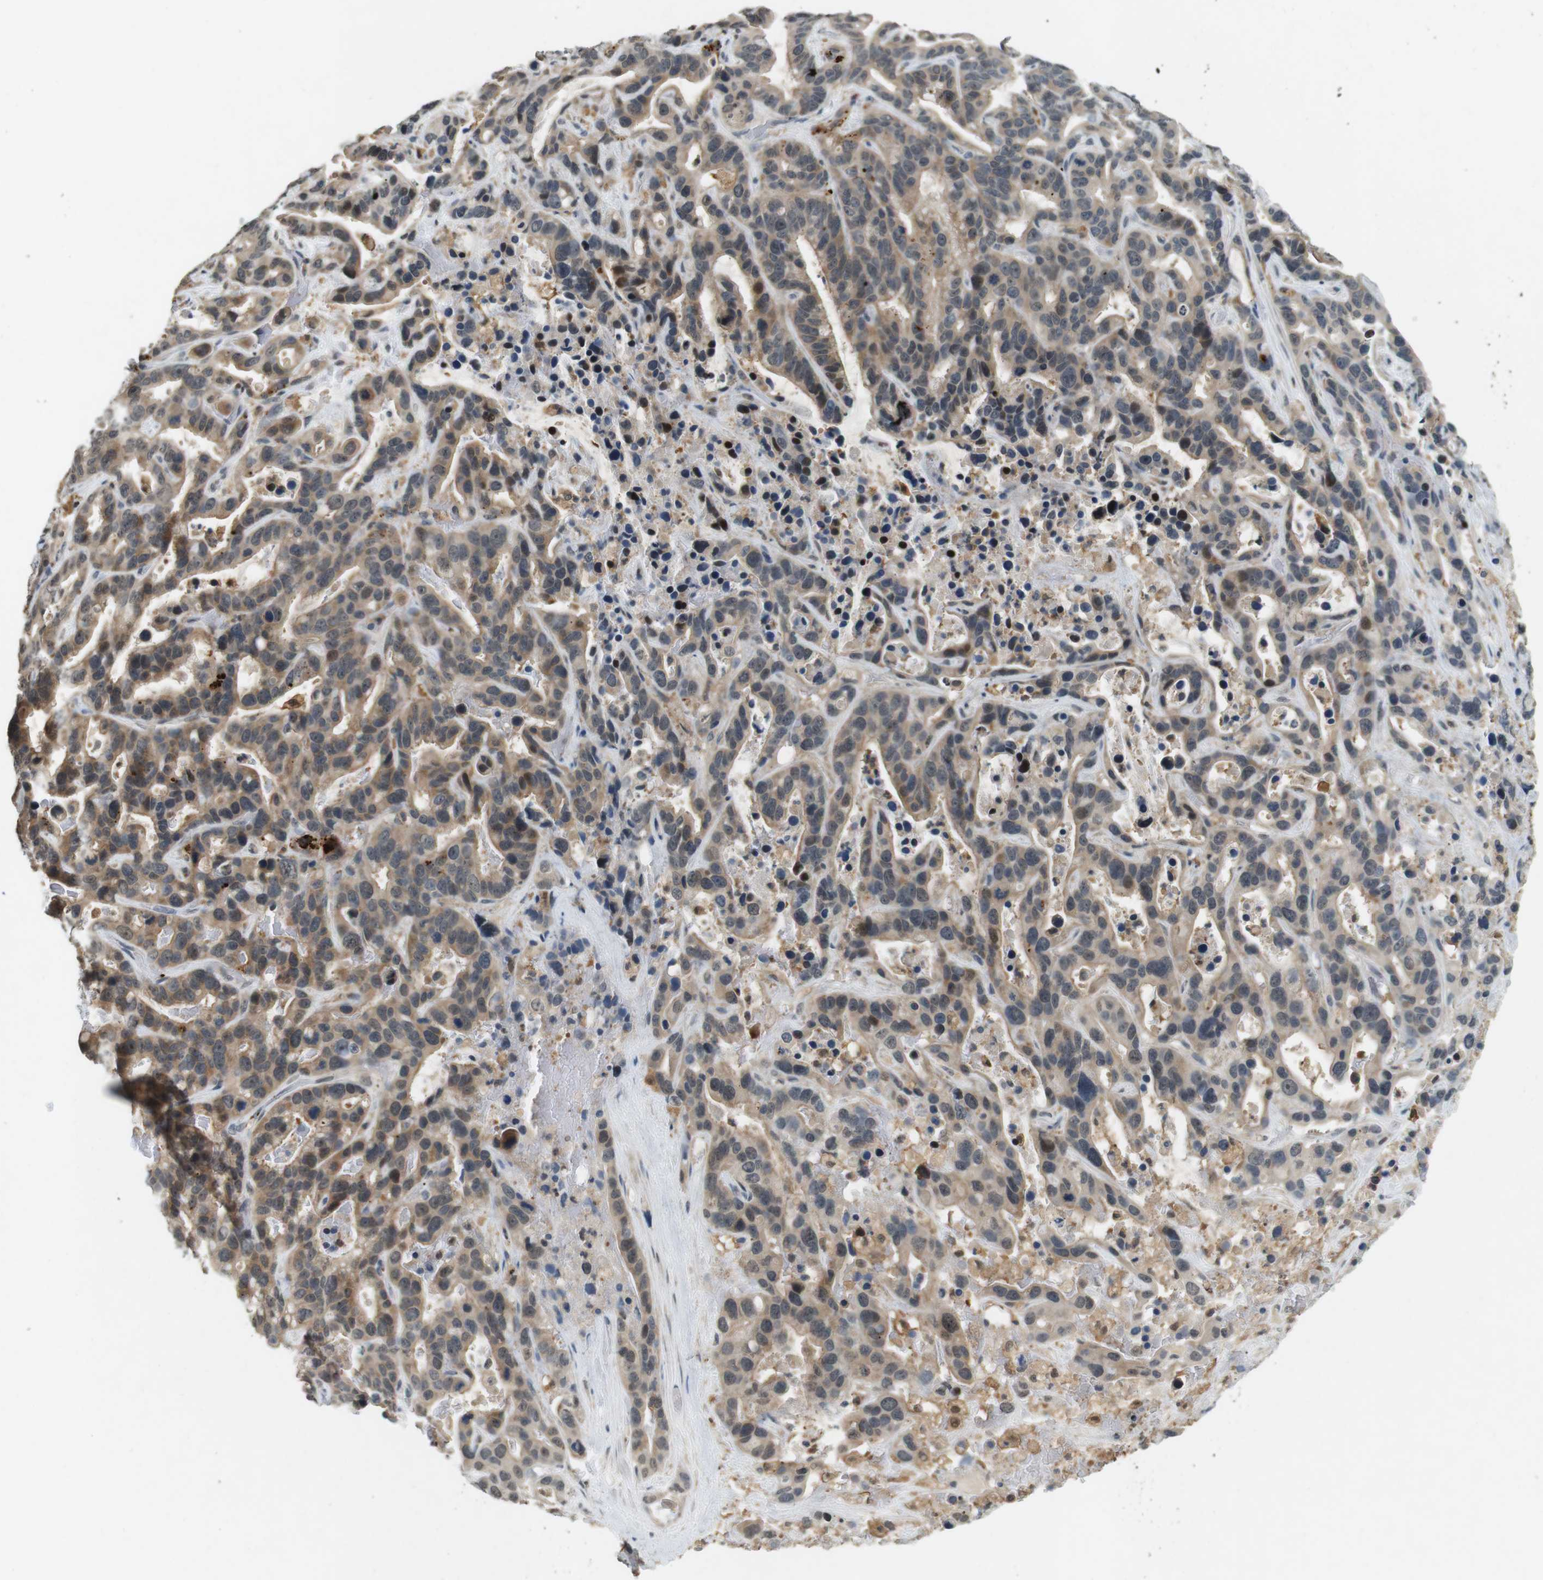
{"staining": {"intensity": "weak", "quantity": ">75%", "location": "cytoplasmic/membranous"}, "tissue": "liver cancer", "cell_type": "Tumor cells", "image_type": "cancer", "snomed": [{"axis": "morphology", "description": "Cholangiocarcinoma"}, {"axis": "topography", "description": "Liver"}], "caption": "Weak cytoplasmic/membranous staining for a protein is appreciated in approximately >75% of tumor cells of liver cancer using immunohistochemistry (IHC).", "gene": "CDK14", "patient": {"sex": "female", "age": 65}}